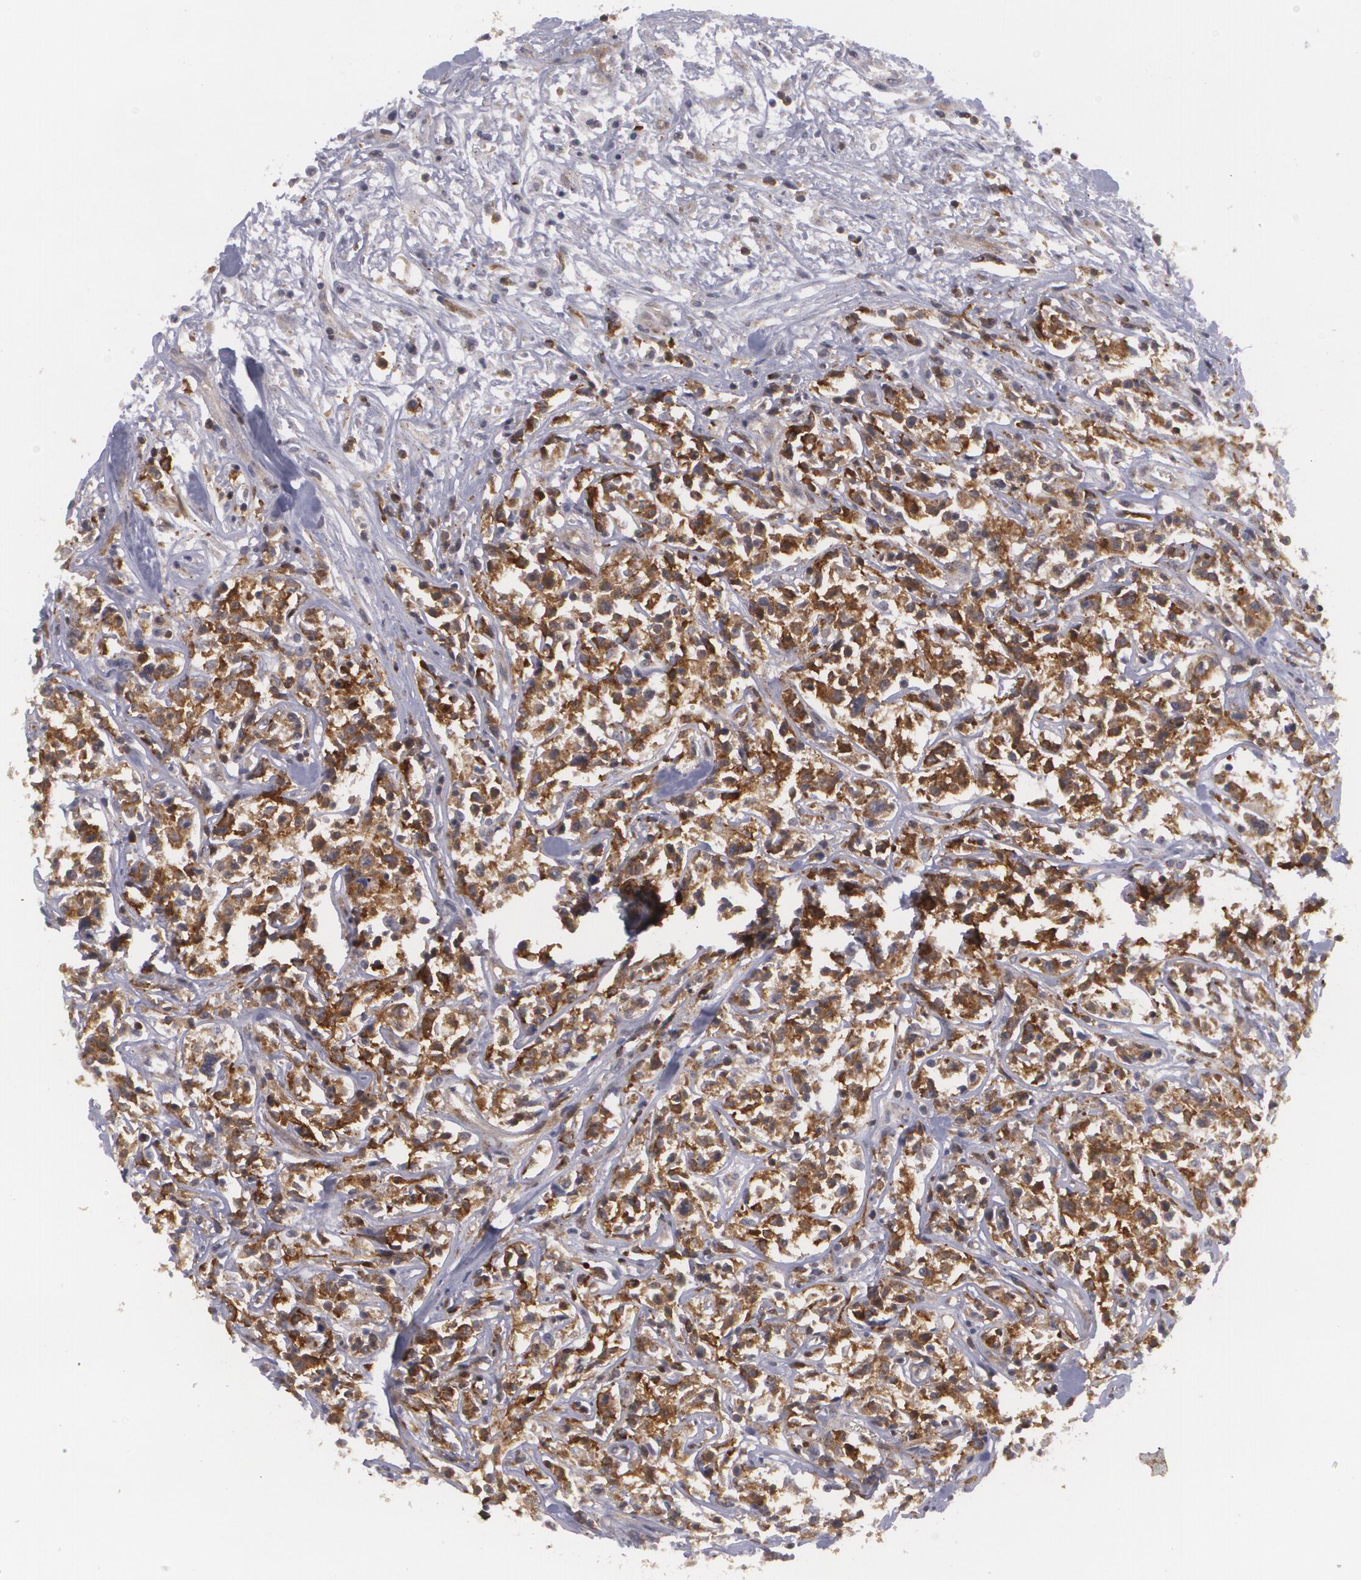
{"staining": {"intensity": "strong", "quantity": ">75%", "location": "cytoplasmic/membranous"}, "tissue": "lymphoma", "cell_type": "Tumor cells", "image_type": "cancer", "snomed": [{"axis": "morphology", "description": "Malignant lymphoma, non-Hodgkin's type, Low grade"}, {"axis": "topography", "description": "Small intestine"}], "caption": "Lymphoma stained with a protein marker reveals strong staining in tumor cells.", "gene": "BIN1", "patient": {"sex": "female", "age": 59}}